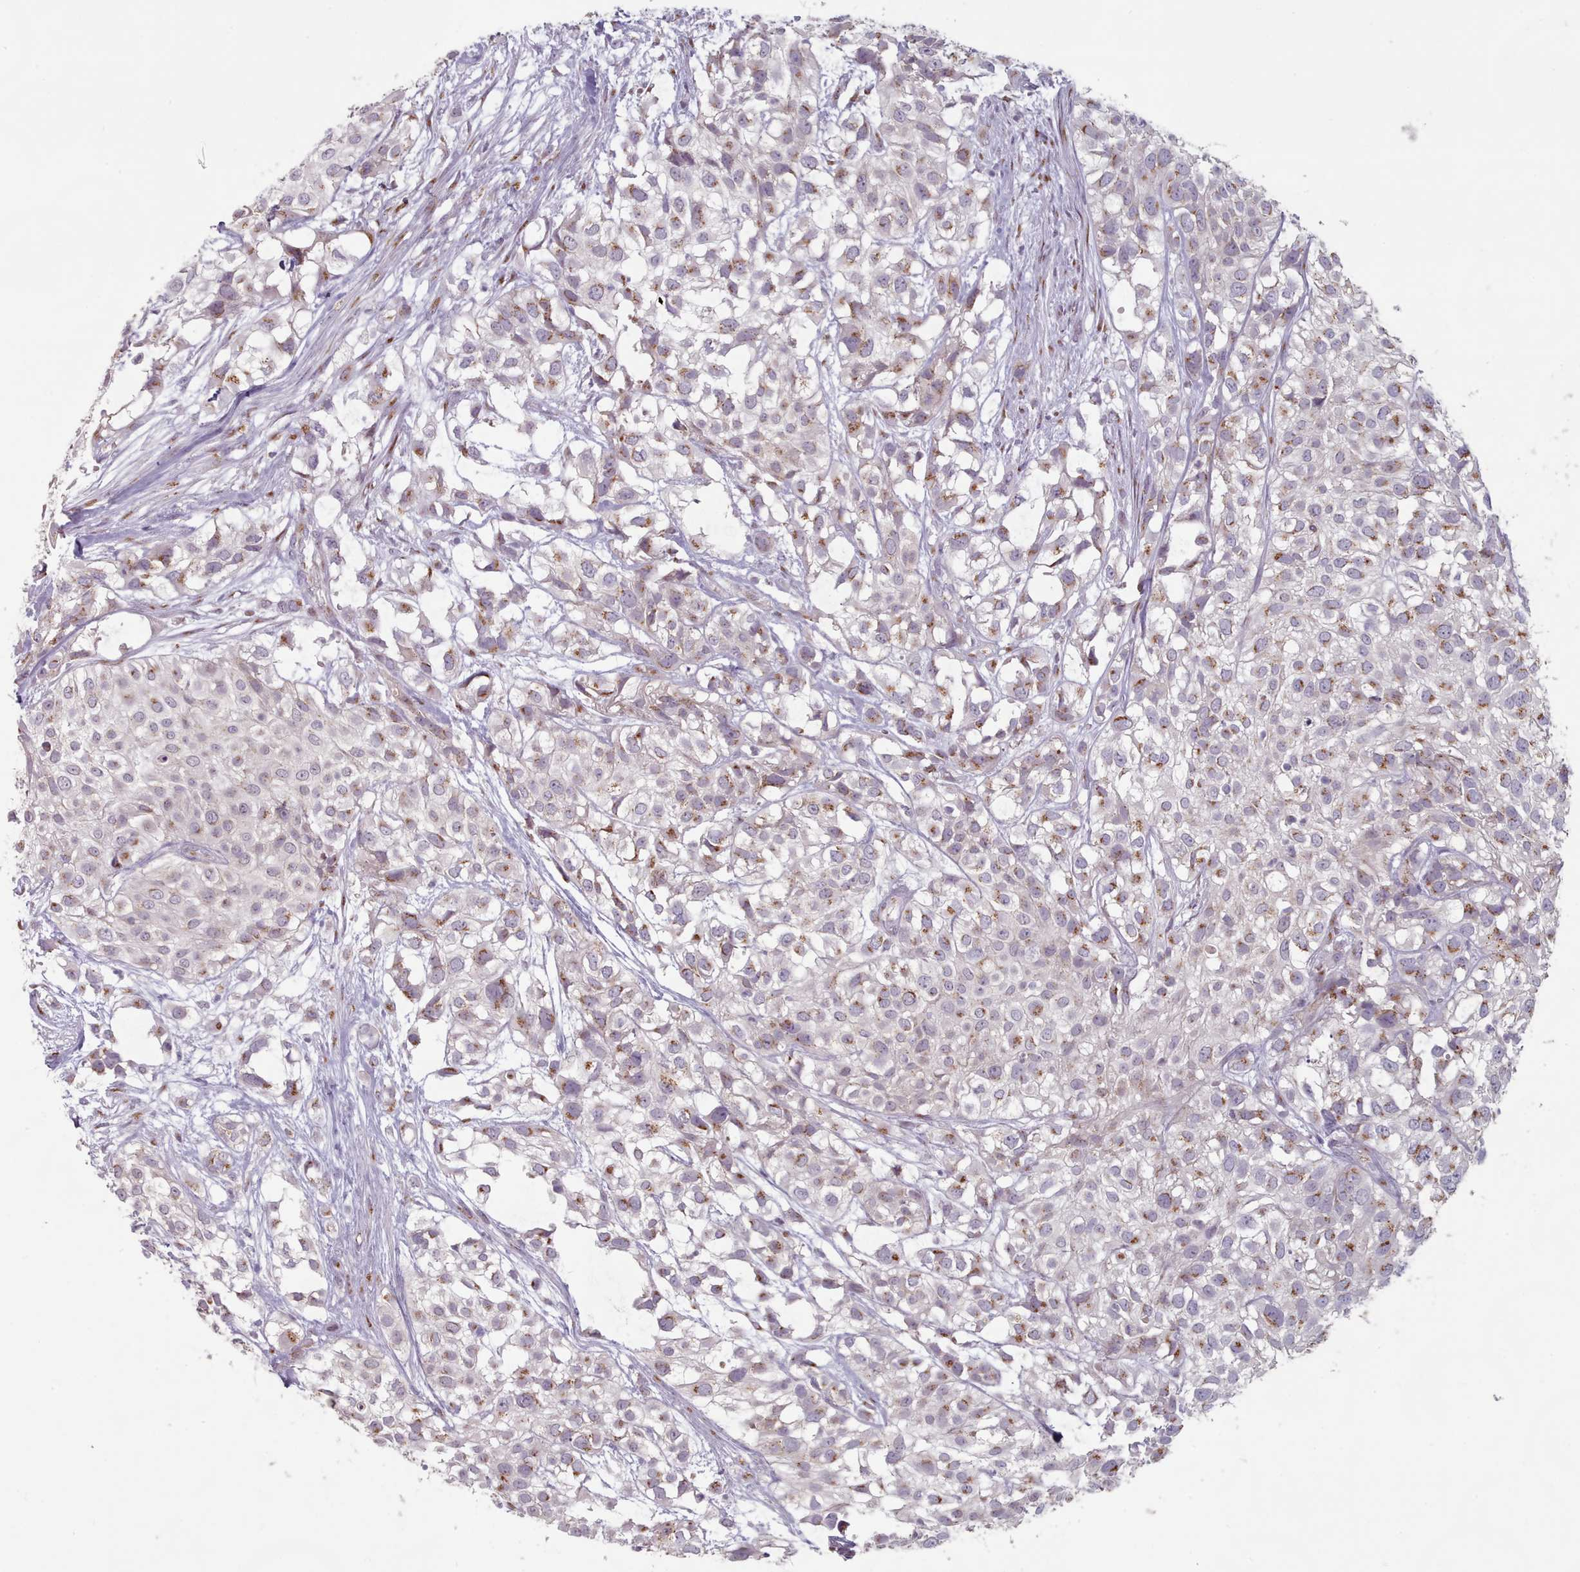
{"staining": {"intensity": "moderate", "quantity": "25%-75%", "location": "cytoplasmic/membranous"}, "tissue": "urothelial cancer", "cell_type": "Tumor cells", "image_type": "cancer", "snomed": [{"axis": "morphology", "description": "Urothelial carcinoma, High grade"}, {"axis": "topography", "description": "Urinary bladder"}], "caption": "Immunohistochemistry (IHC) (DAB) staining of urothelial cancer demonstrates moderate cytoplasmic/membranous protein positivity in about 25%-75% of tumor cells. The staining is performed using DAB (3,3'-diaminobenzidine) brown chromogen to label protein expression. The nuclei are counter-stained blue using hematoxylin.", "gene": "MAN1B1", "patient": {"sex": "male", "age": 56}}